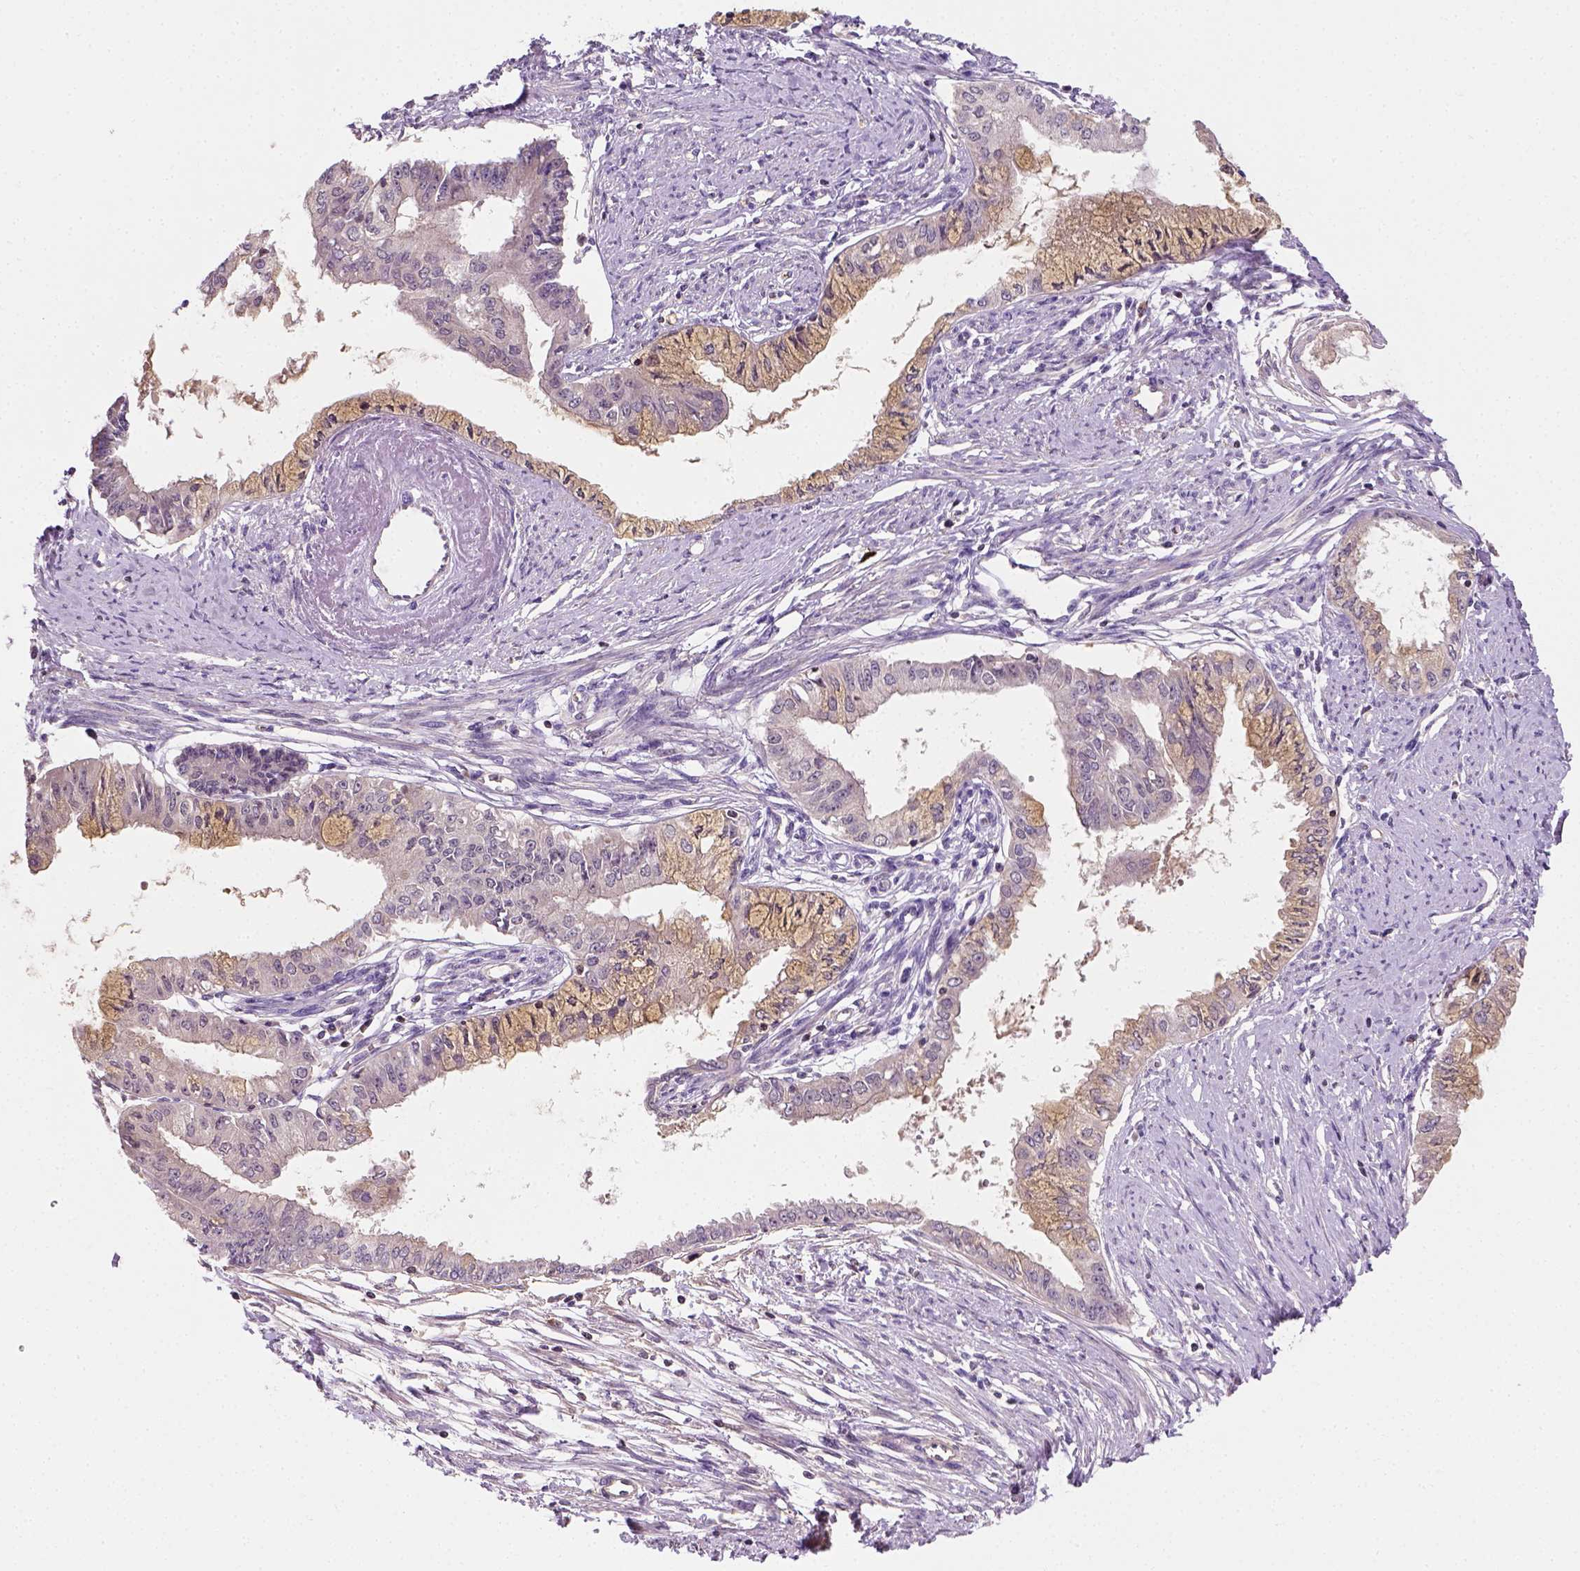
{"staining": {"intensity": "weak", "quantity": "25%-75%", "location": "cytoplasmic/membranous"}, "tissue": "endometrial cancer", "cell_type": "Tumor cells", "image_type": "cancer", "snomed": [{"axis": "morphology", "description": "Adenocarcinoma, NOS"}, {"axis": "topography", "description": "Endometrium"}], "caption": "A photomicrograph showing weak cytoplasmic/membranous positivity in about 25%-75% of tumor cells in adenocarcinoma (endometrial), as visualized by brown immunohistochemical staining.", "gene": "MATK", "patient": {"sex": "female", "age": 76}}